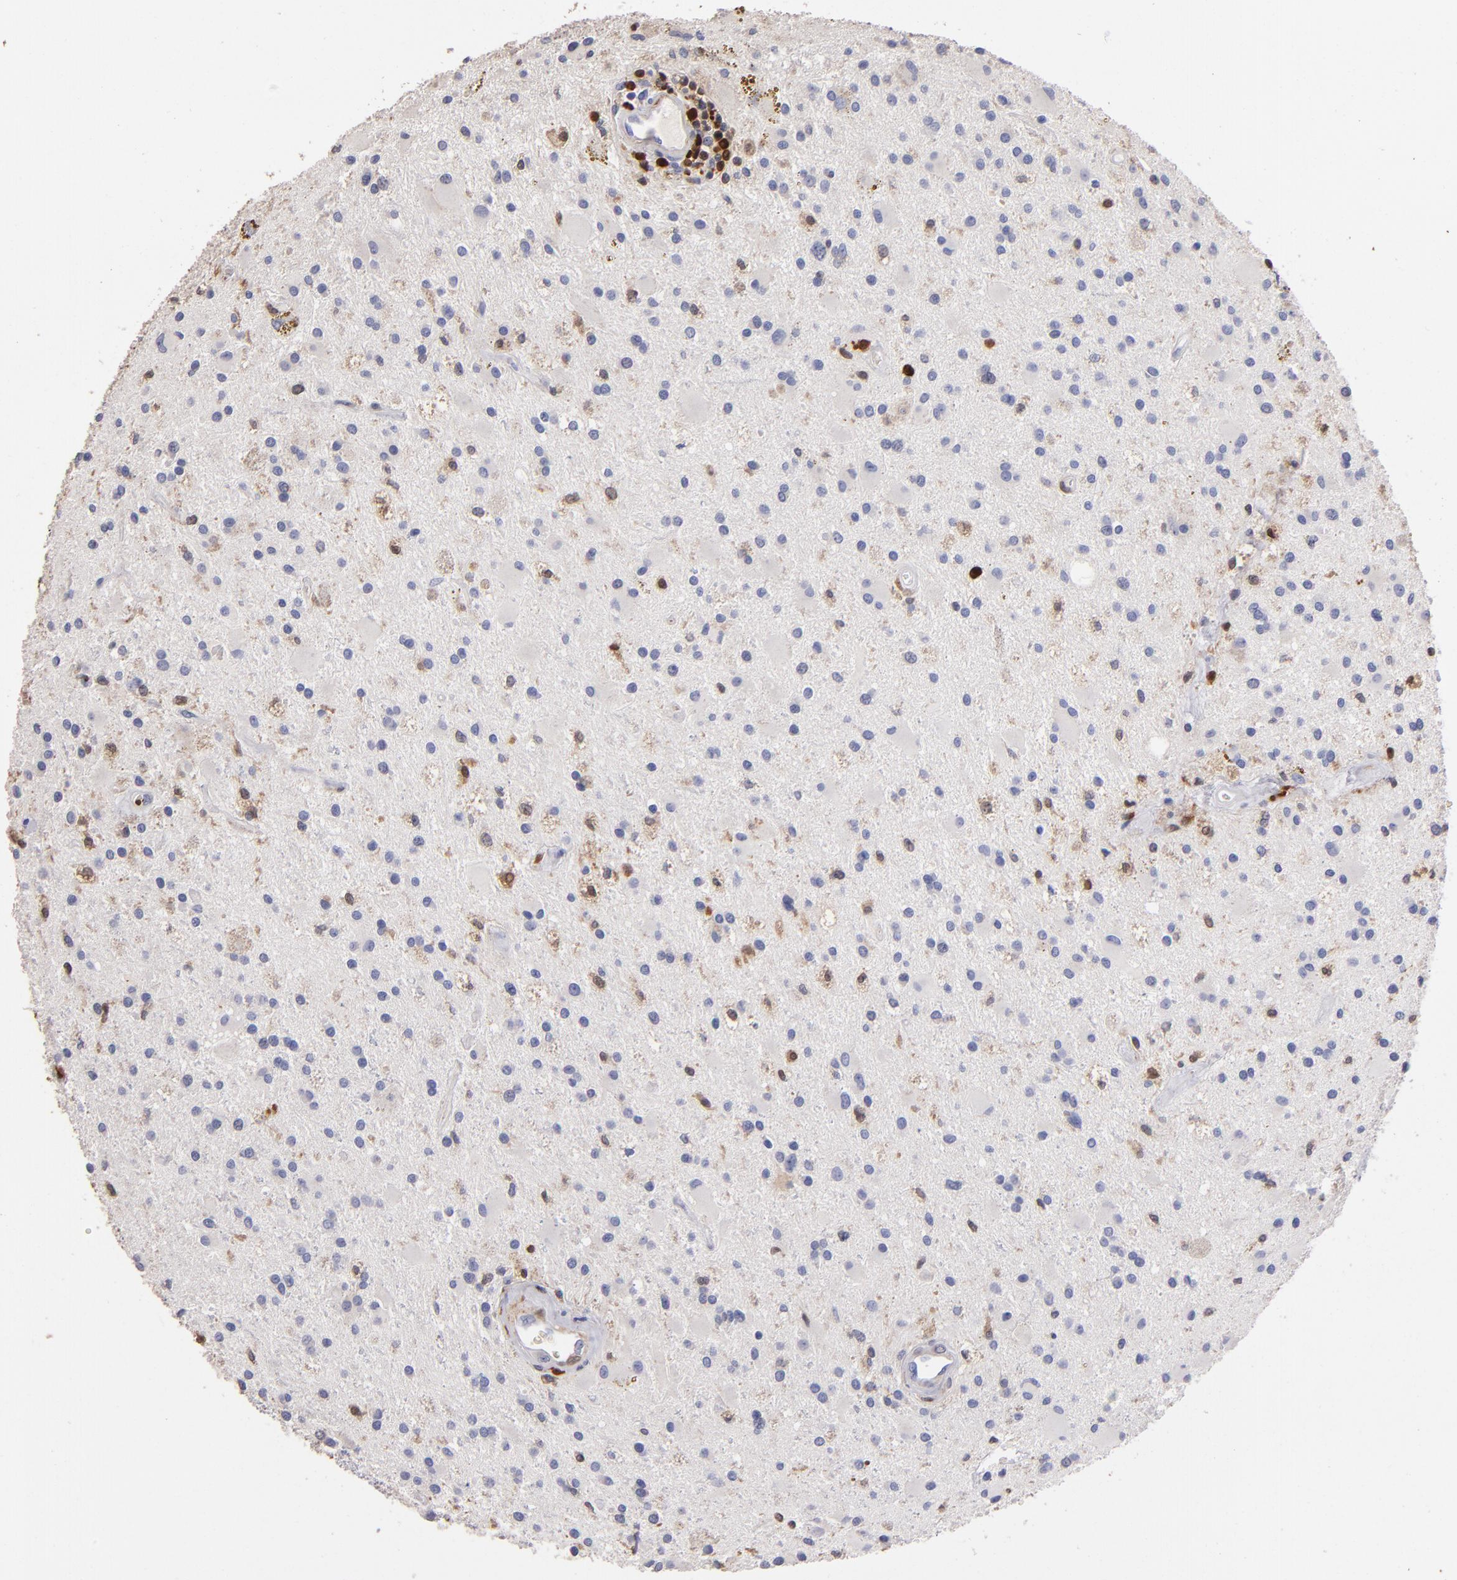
{"staining": {"intensity": "negative", "quantity": "none", "location": "none"}, "tissue": "glioma", "cell_type": "Tumor cells", "image_type": "cancer", "snomed": [{"axis": "morphology", "description": "Glioma, malignant, Low grade"}, {"axis": "topography", "description": "Brain"}], "caption": "The immunohistochemistry (IHC) micrograph has no significant expression in tumor cells of glioma tissue.", "gene": "S100A4", "patient": {"sex": "male", "age": 58}}